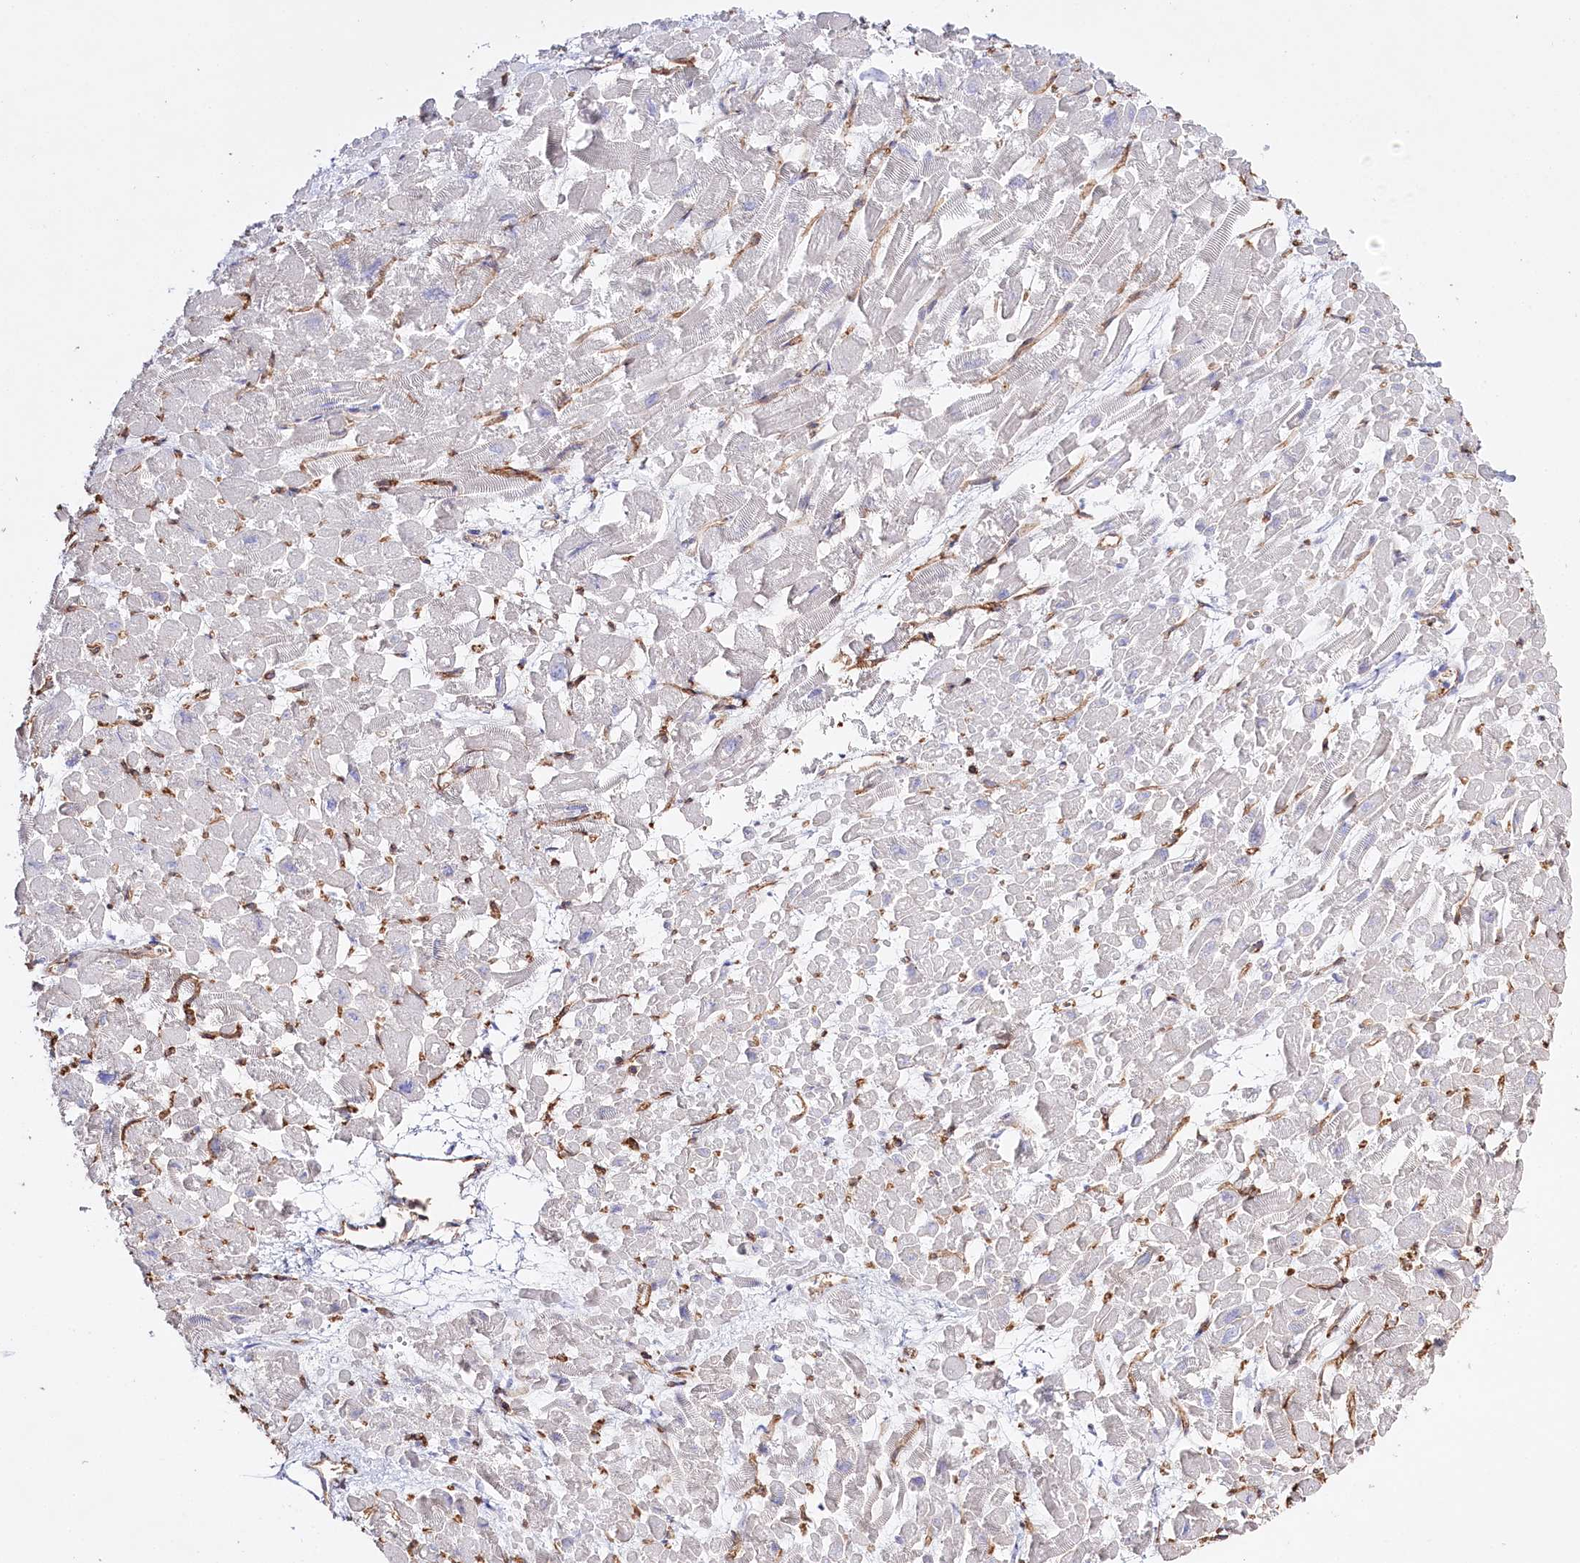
{"staining": {"intensity": "moderate", "quantity": "<25%", "location": "cytoplasmic/membranous"}, "tissue": "heart muscle", "cell_type": "Cardiomyocytes", "image_type": "normal", "snomed": [{"axis": "morphology", "description": "Normal tissue, NOS"}, {"axis": "topography", "description": "Heart"}], "caption": "High-magnification brightfield microscopy of unremarkable heart muscle stained with DAB (brown) and counterstained with hematoxylin (blue). cardiomyocytes exhibit moderate cytoplasmic/membranous positivity is appreciated in about<25% of cells. The staining was performed using DAB to visualize the protein expression in brown, while the nuclei were stained in blue with hematoxylin (Magnification: 20x).", "gene": "SLC39A10", "patient": {"sex": "male", "age": 54}}